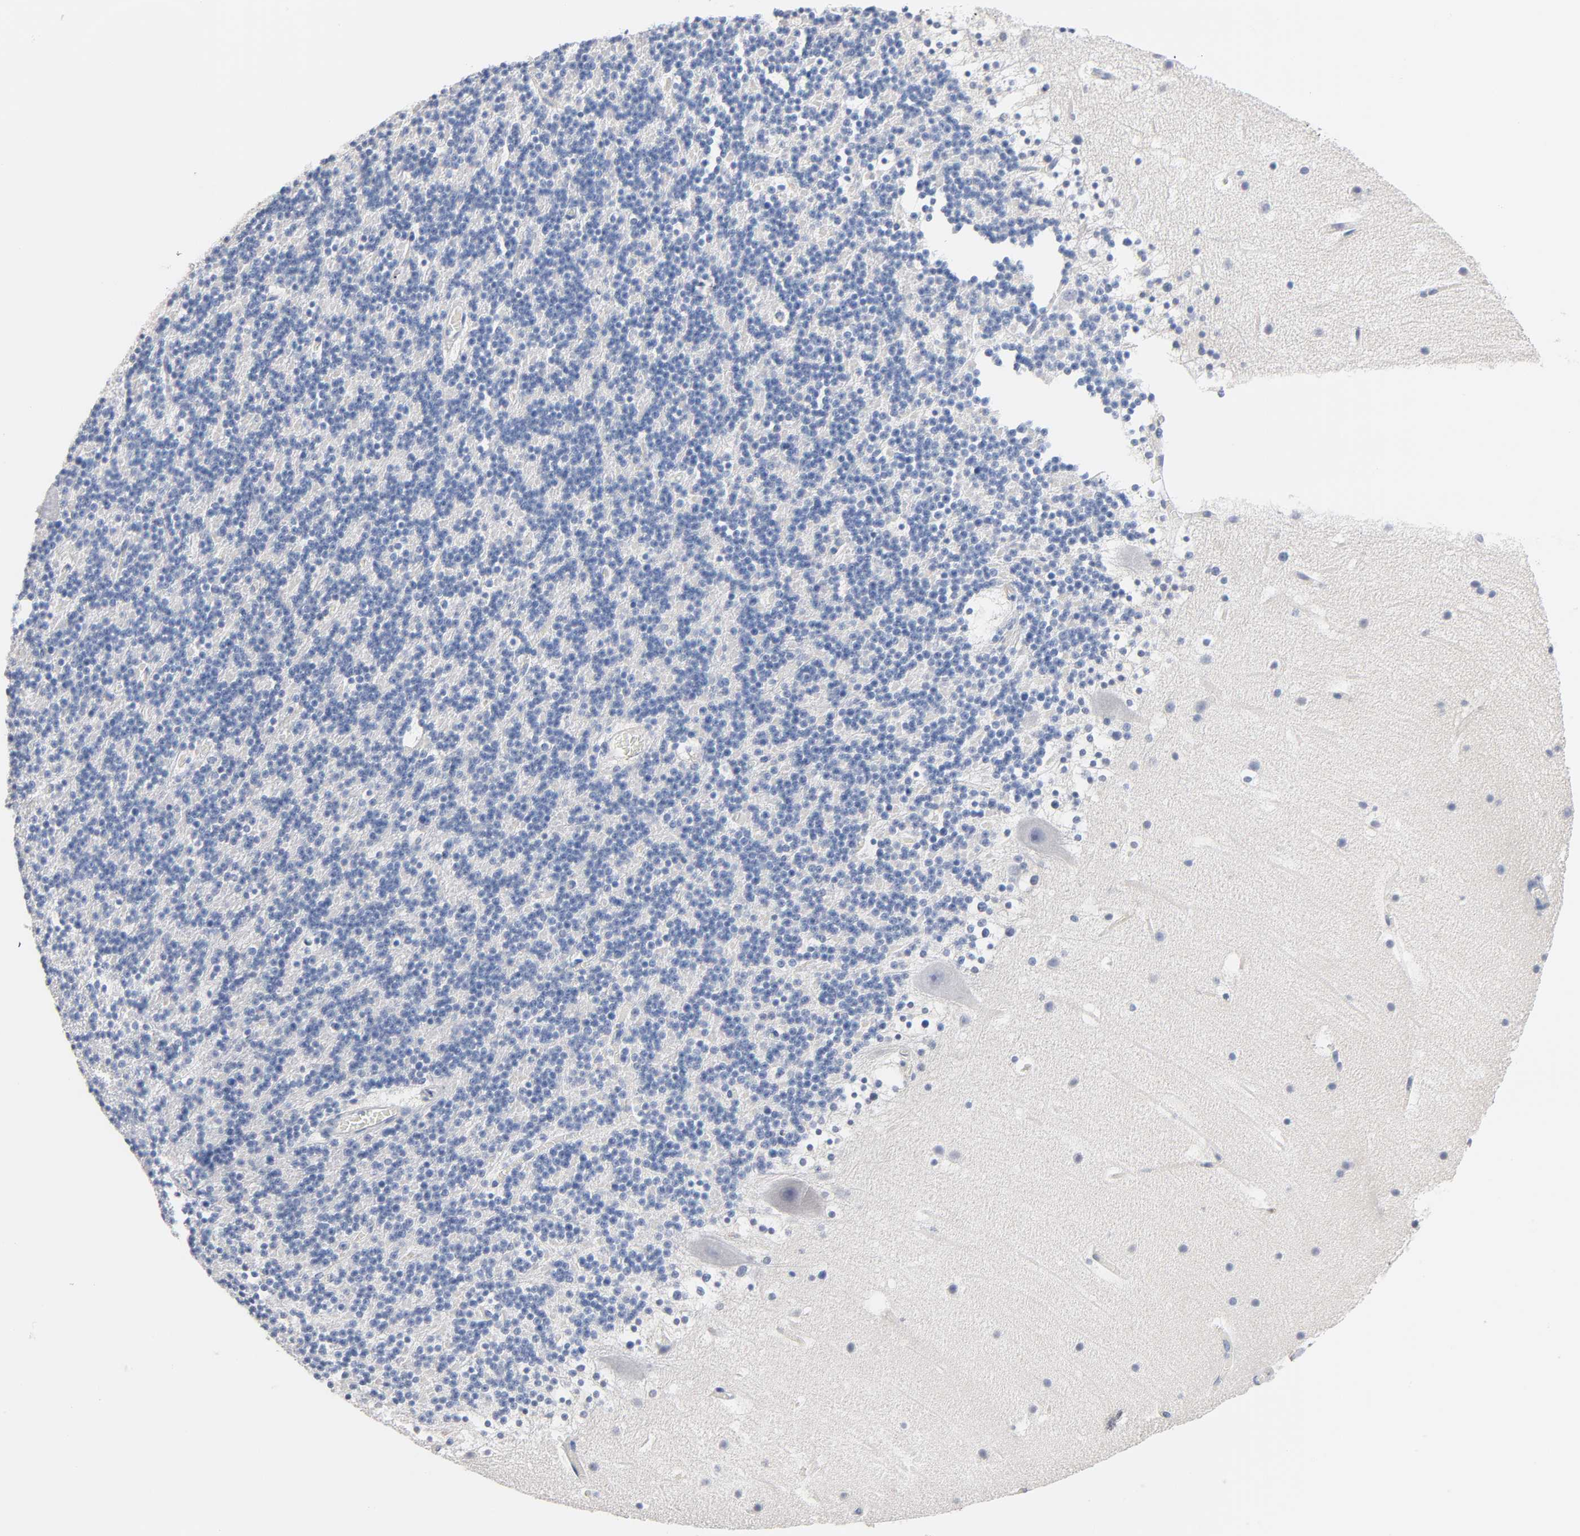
{"staining": {"intensity": "negative", "quantity": "none", "location": "none"}, "tissue": "cerebellum", "cell_type": "Cells in granular layer", "image_type": "normal", "snomed": [{"axis": "morphology", "description": "Normal tissue, NOS"}, {"axis": "topography", "description": "Cerebellum"}], "caption": "IHC of normal human cerebellum demonstrates no positivity in cells in granular layer. (Stains: DAB immunohistochemistry (IHC) with hematoxylin counter stain, Microscopy: brightfield microscopy at high magnification).", "gene": "MALT1", "patient": {"sex": "male", "age": 45}}